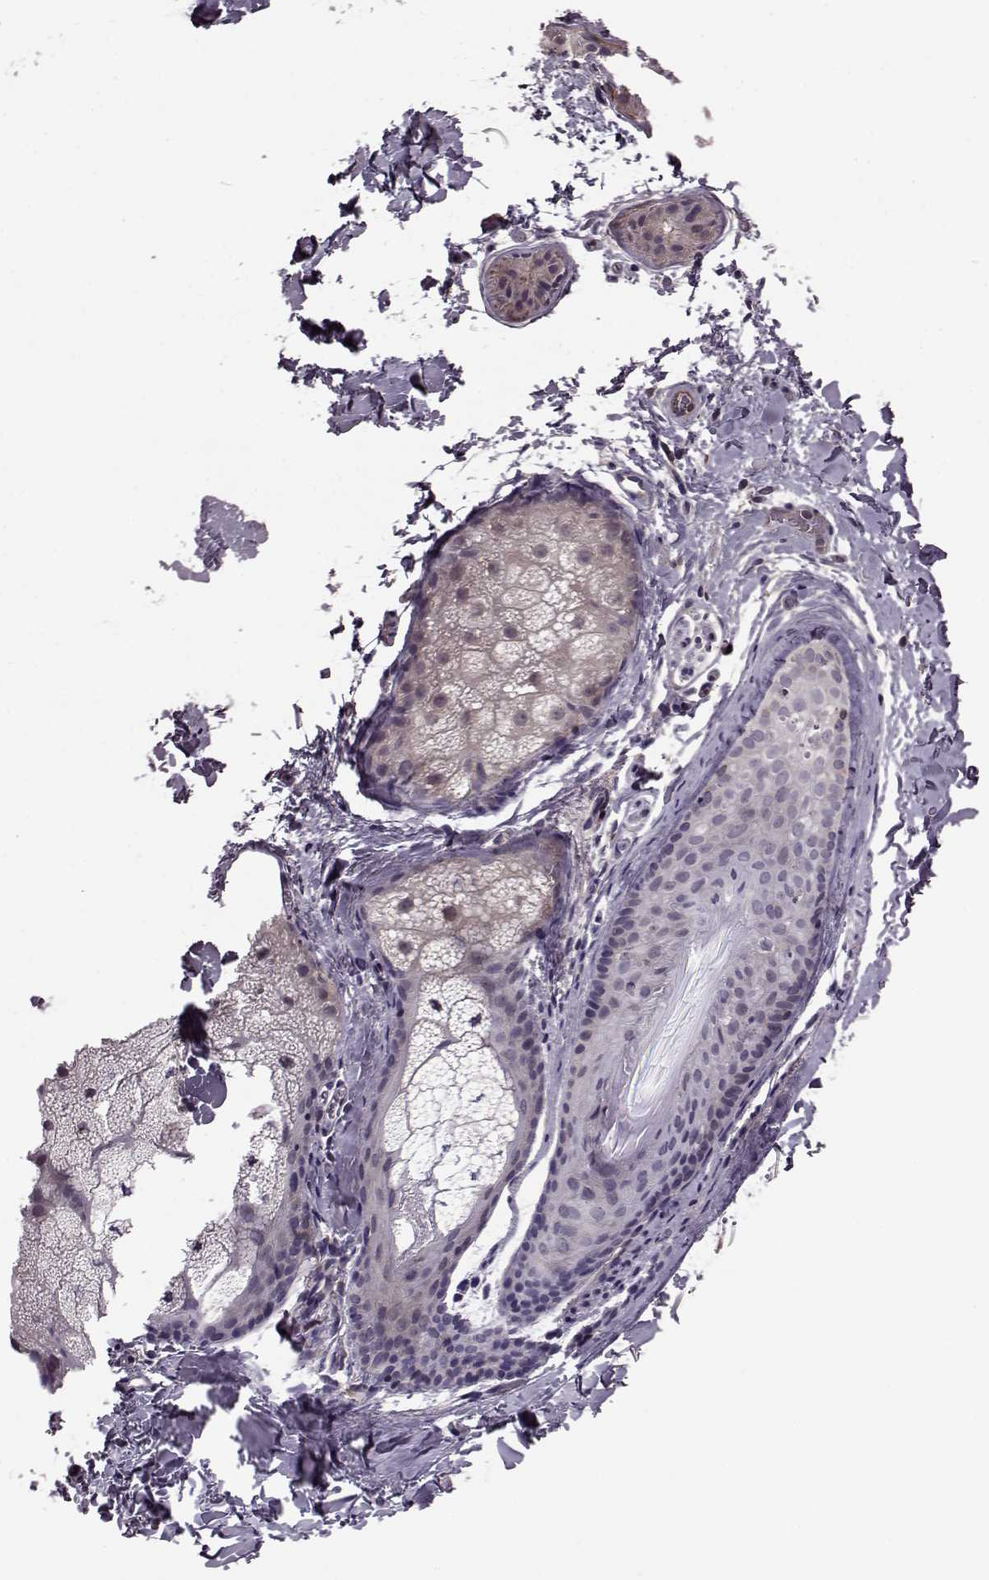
{"staining": {"intensity": "weak", "quantity": ">75%", "location": "cytoplasmic/membranous"}, "tissue": "skin cancer", "cell_type": "Tumor cells", "image_type": "cancer", "snomed": [{"axis": "morphology", "description": "Normal tissue, NOS"}, {"axis": "morphology", "description": "Basal cell carcinoma"}, {"axis": "topography", "description": "Skin"}], "caption": "Skin cancer was stained to show a protein in brown. There is low levels of weak cytoplasmic/membranous staining in about >75% of tumor cells.", "gene": "FNIP2", "patient": {"sex": "male", "age": 46}}